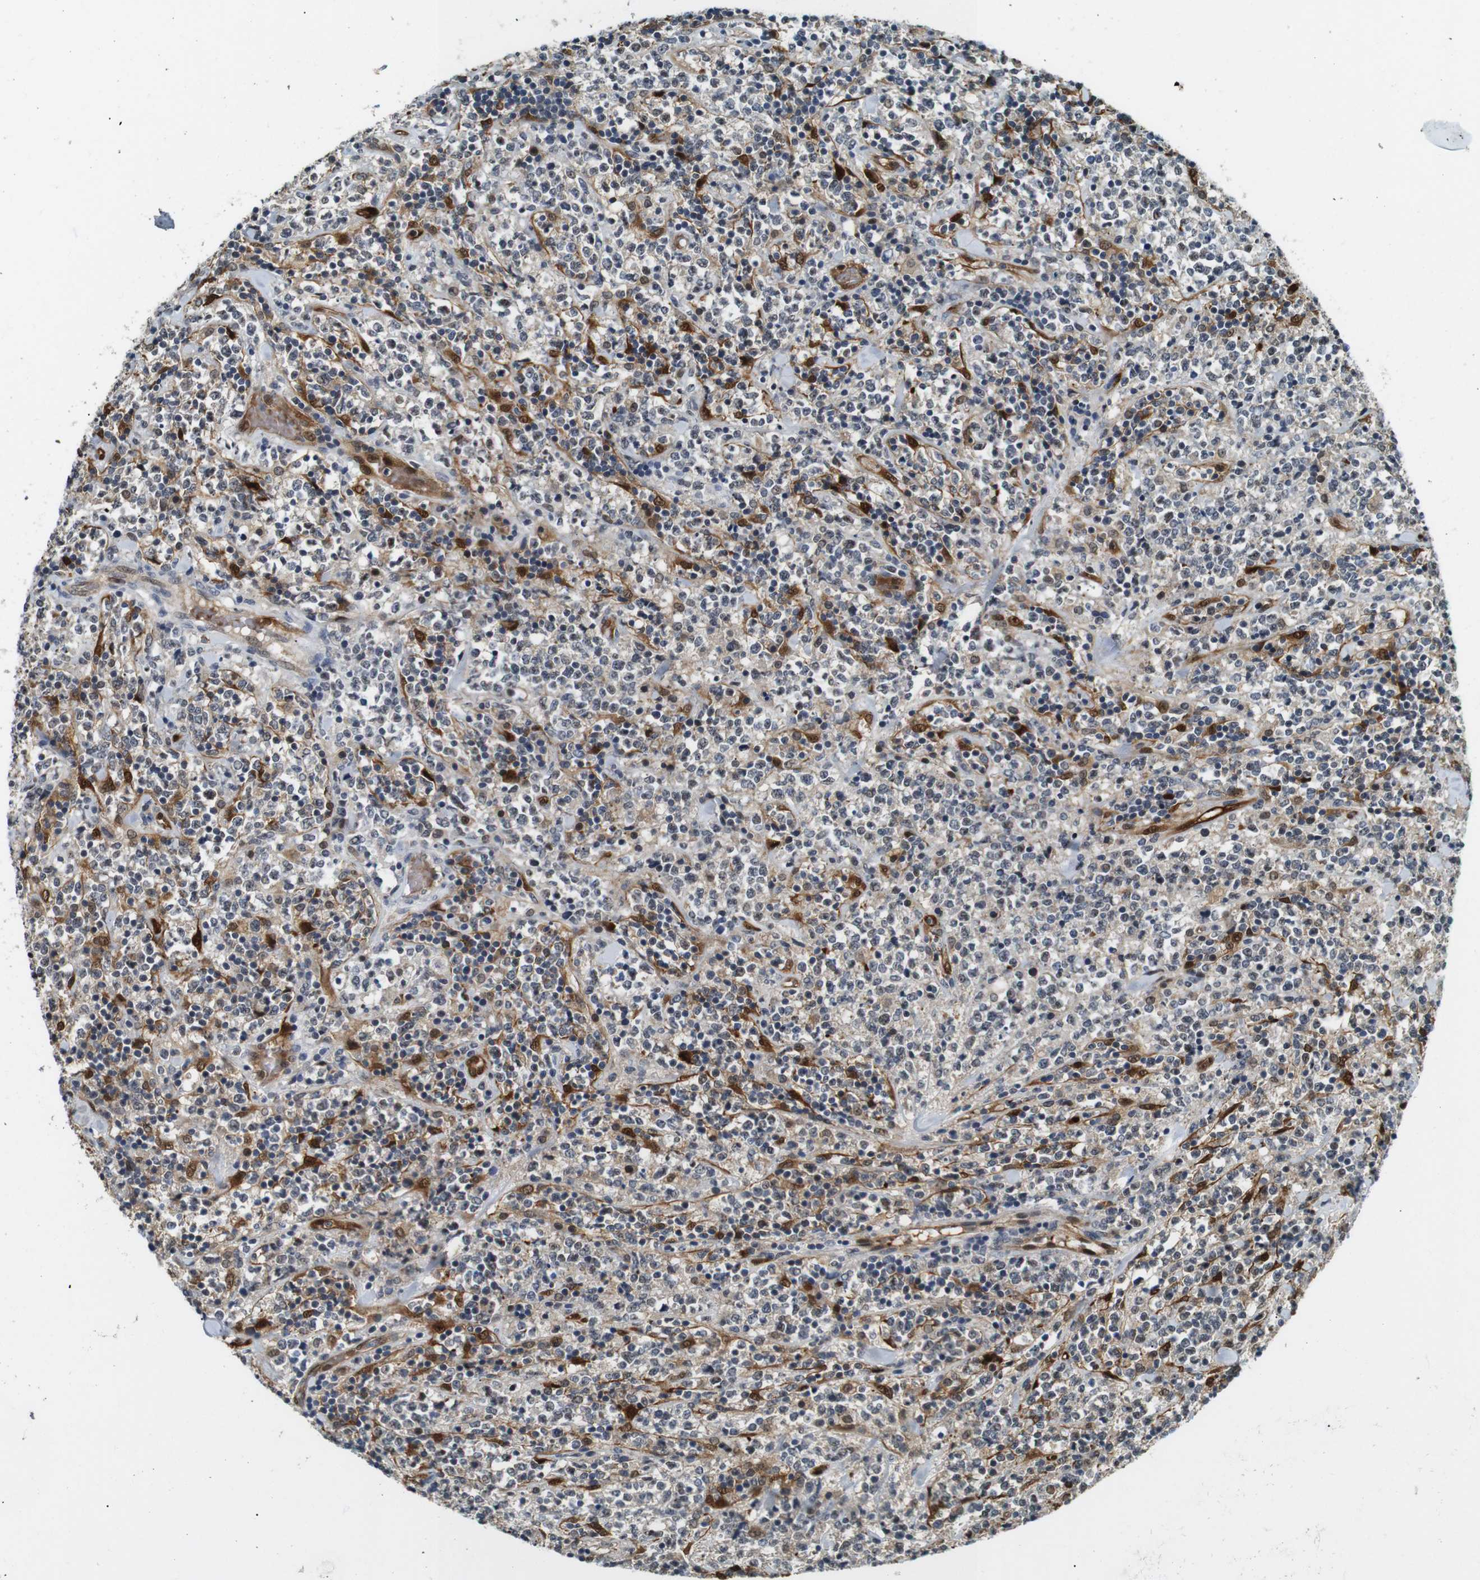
{"staining": {"intensity": "weak", "quantity": "25%-75%", "location": "cytoplasmic/membranous,nuclear"}, "tissue": "lymphoma", "cell_type": "Tumor cells", "image_type": "cancer", "snomed": [{"axis": "morphology", "description": "Malignant lymphoma, non-Hodgkin's type, High grade"}, {"axis": "topography", "description": "Soft tissue"}], "caption": "A brown stain shows weak cytoplasmic/membranous and nuclear expression of a protein in human malignant lymphoma, non-Hodgkin's type (high-grade) tumor cells.", "gene": "LXN", "patient": {"sex": "male", "age": 18}}